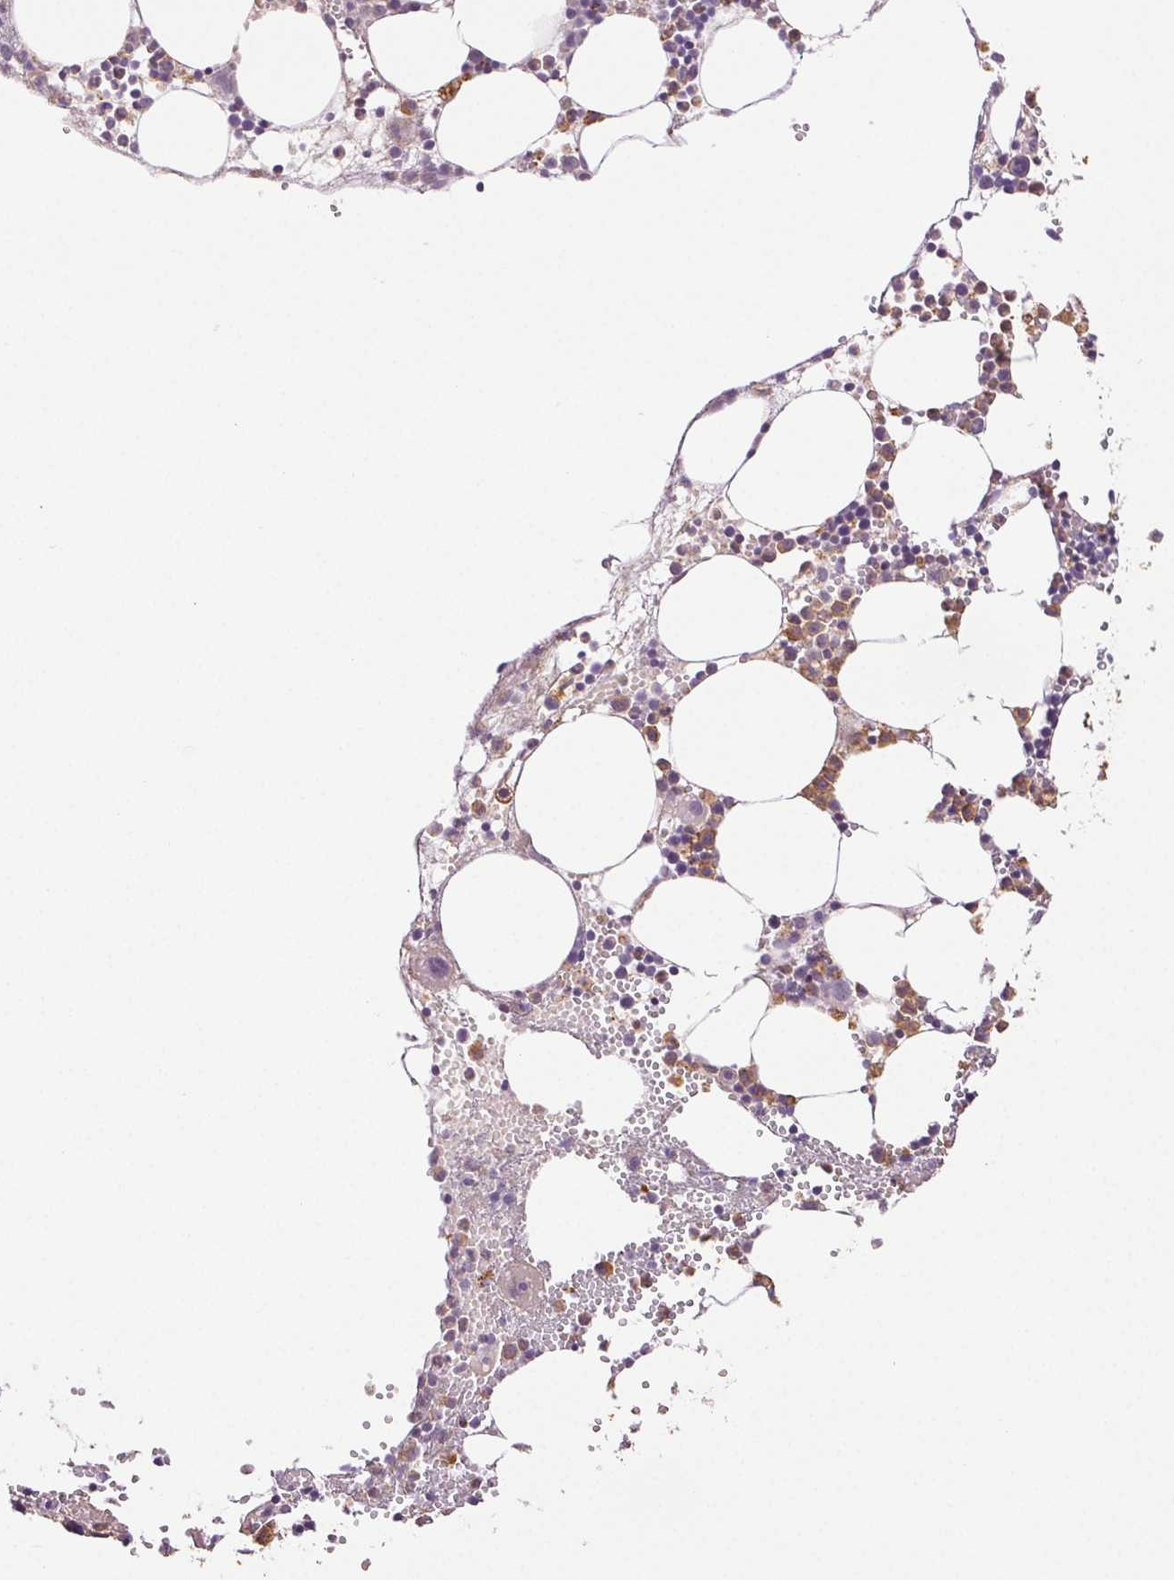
{"staining": {"intensity": "moderate", "quantity": "25%-75%", "location": "cytoplasmic/membranous"}, "tissue": "bone marrow", "cell_type": "Hematopoietic cells", "image_type": "normal", "snomed": [{"axis": "morphology", "description": "Normal tissue, NOS"}, {"axis": "topography", "description": "Bone marrow"}], "caption": "A photomicrograph showing moderate cytoplasmic/membranous expression in approximately 25%-75% of hematopoietic cells in unremarkable bone marrow, as visualized by brown immunohistochemical staining.", "gene": "TMEM253", "patient": {"sex": "male", "age": 89}}